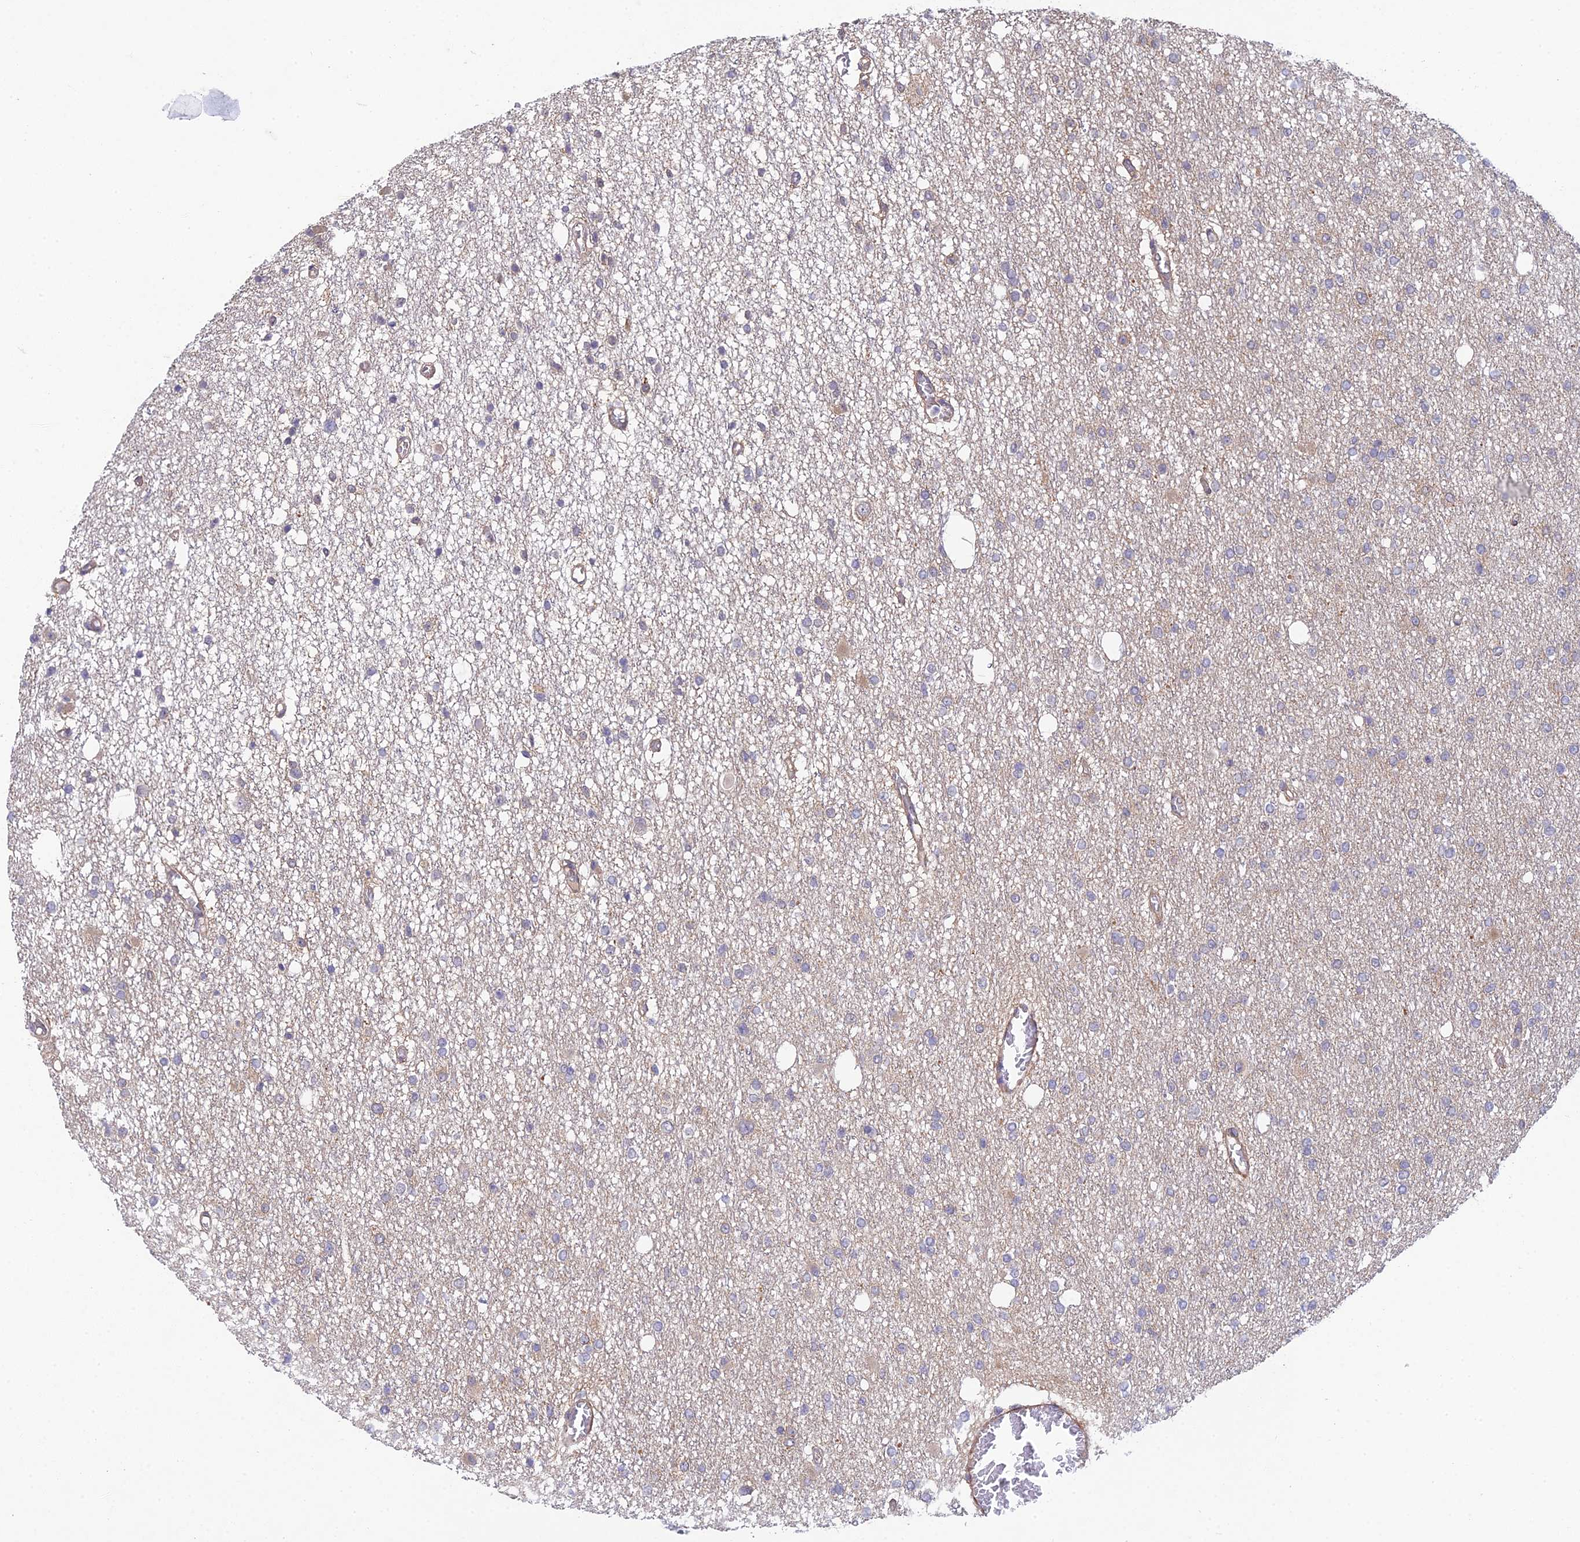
{"staining": {"intensity": "weak", "quantity": "<25%", "location": "cytoplasmic/membranous"}, "tissue": "glioma", "cell_type": "Tumor cells", "image_type": "cancer", "snomed": [{"axis": "morphology", "description": "Glioma, malignant, Low grade"}, {"axis": "topography", "description": "Brain"}], "caption": "Micrograph shows no protein staining in tumor cells of low-grade glioma (malignant) tissue.", "gene": "INCA1", "patient": {"sex": "female", "age": 22}}